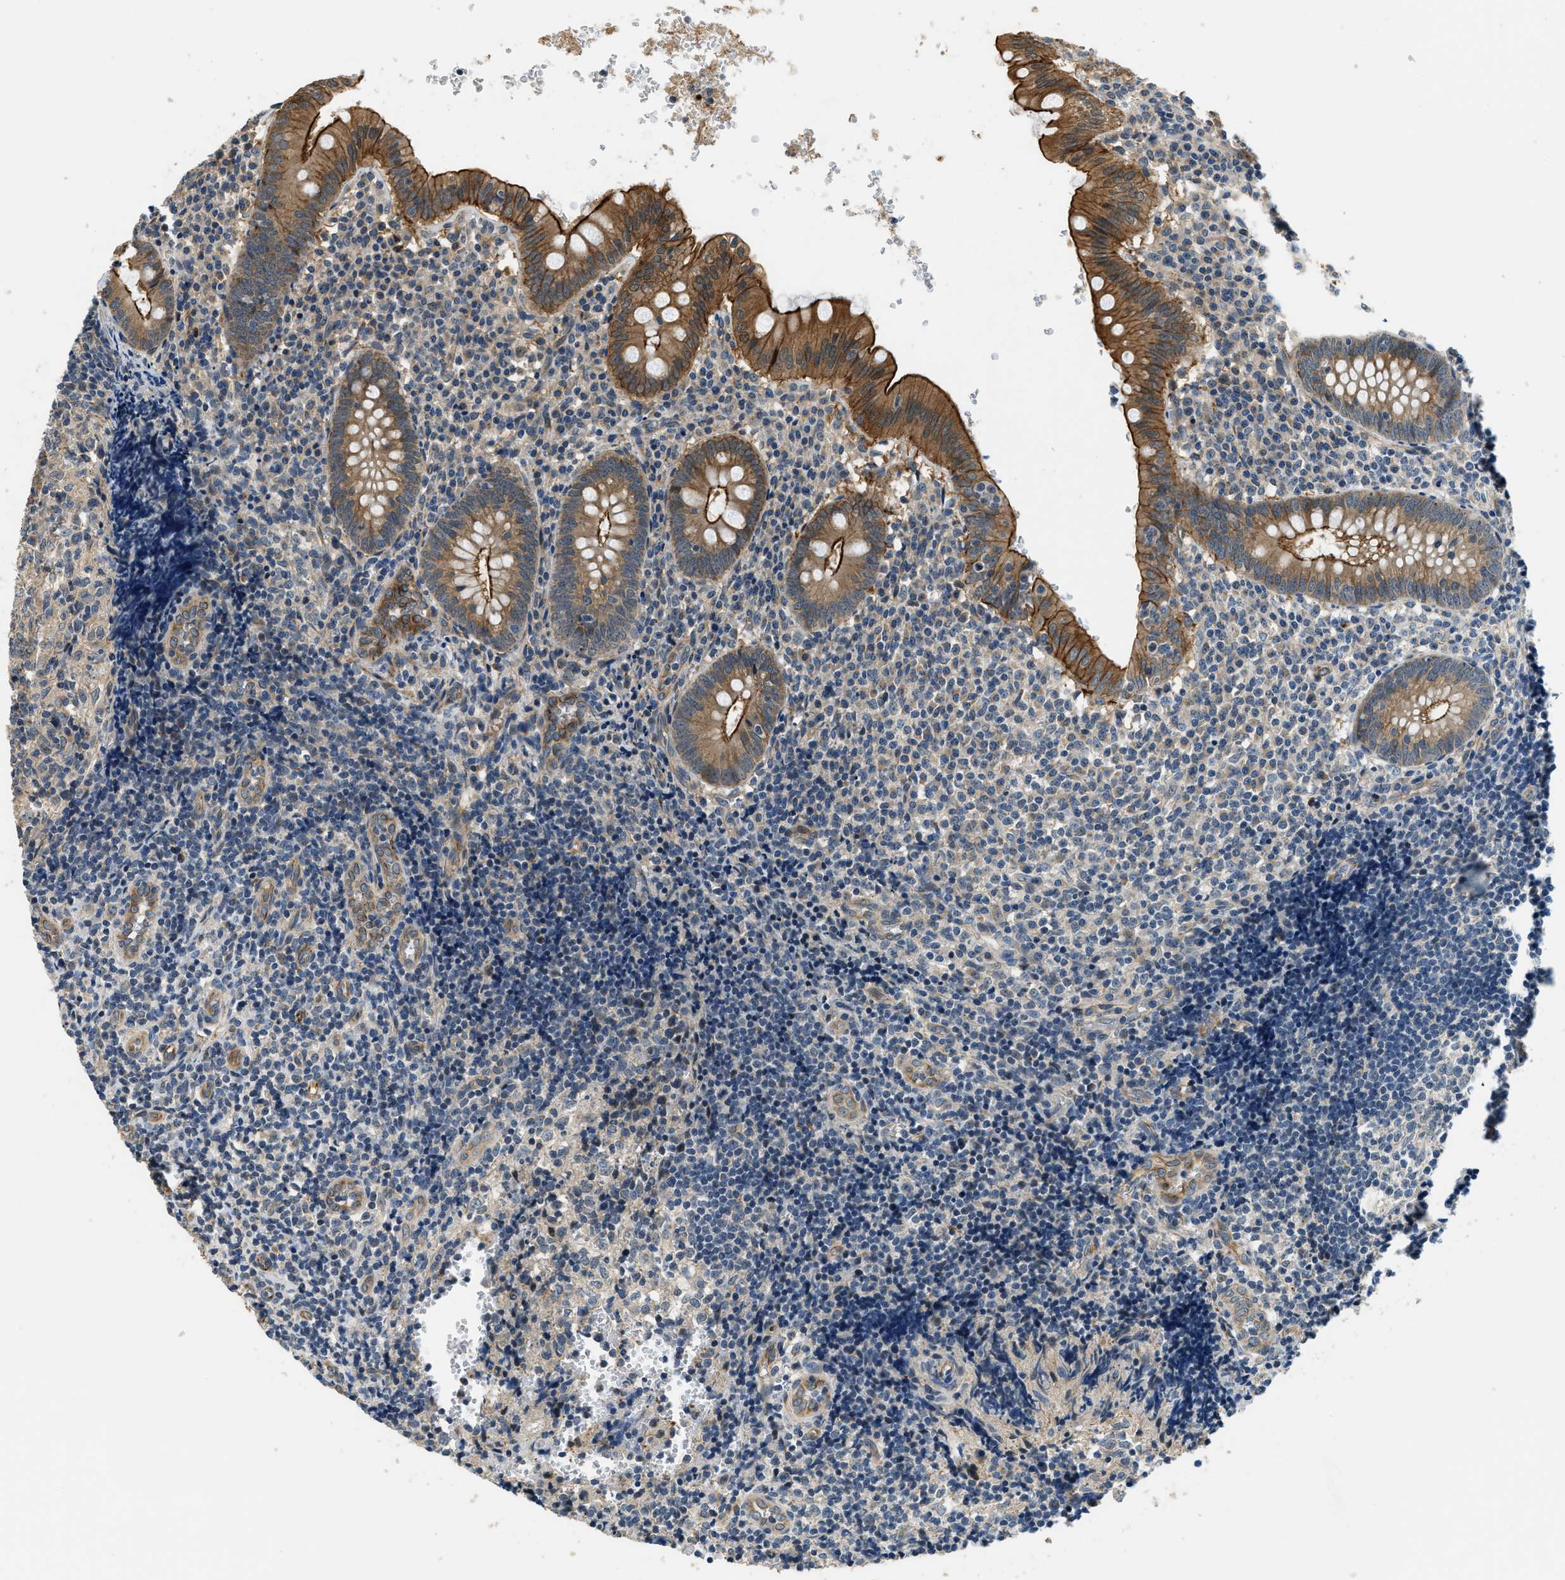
{"staining": {"intensity": "strong", "quantity": ">75%", "location": "cytoplasmic/membranous"}, "tissue": "appendix", "cell_type": "Glandular cells", "image_type": "normal", "snomed": [{"axis": "morphology", "description": "Normal tissue, NOS"}, {"axis": "topography", "description": "Appendix"}], "caption": "The image exhibits immunohistochemical staining of benign appendix. There is strong cytoplasmic/membranous expression is seen in approximately >75% of glandular cells.", "gene": "ALOX12", "patient": {"sex": "male", "age": 8}}